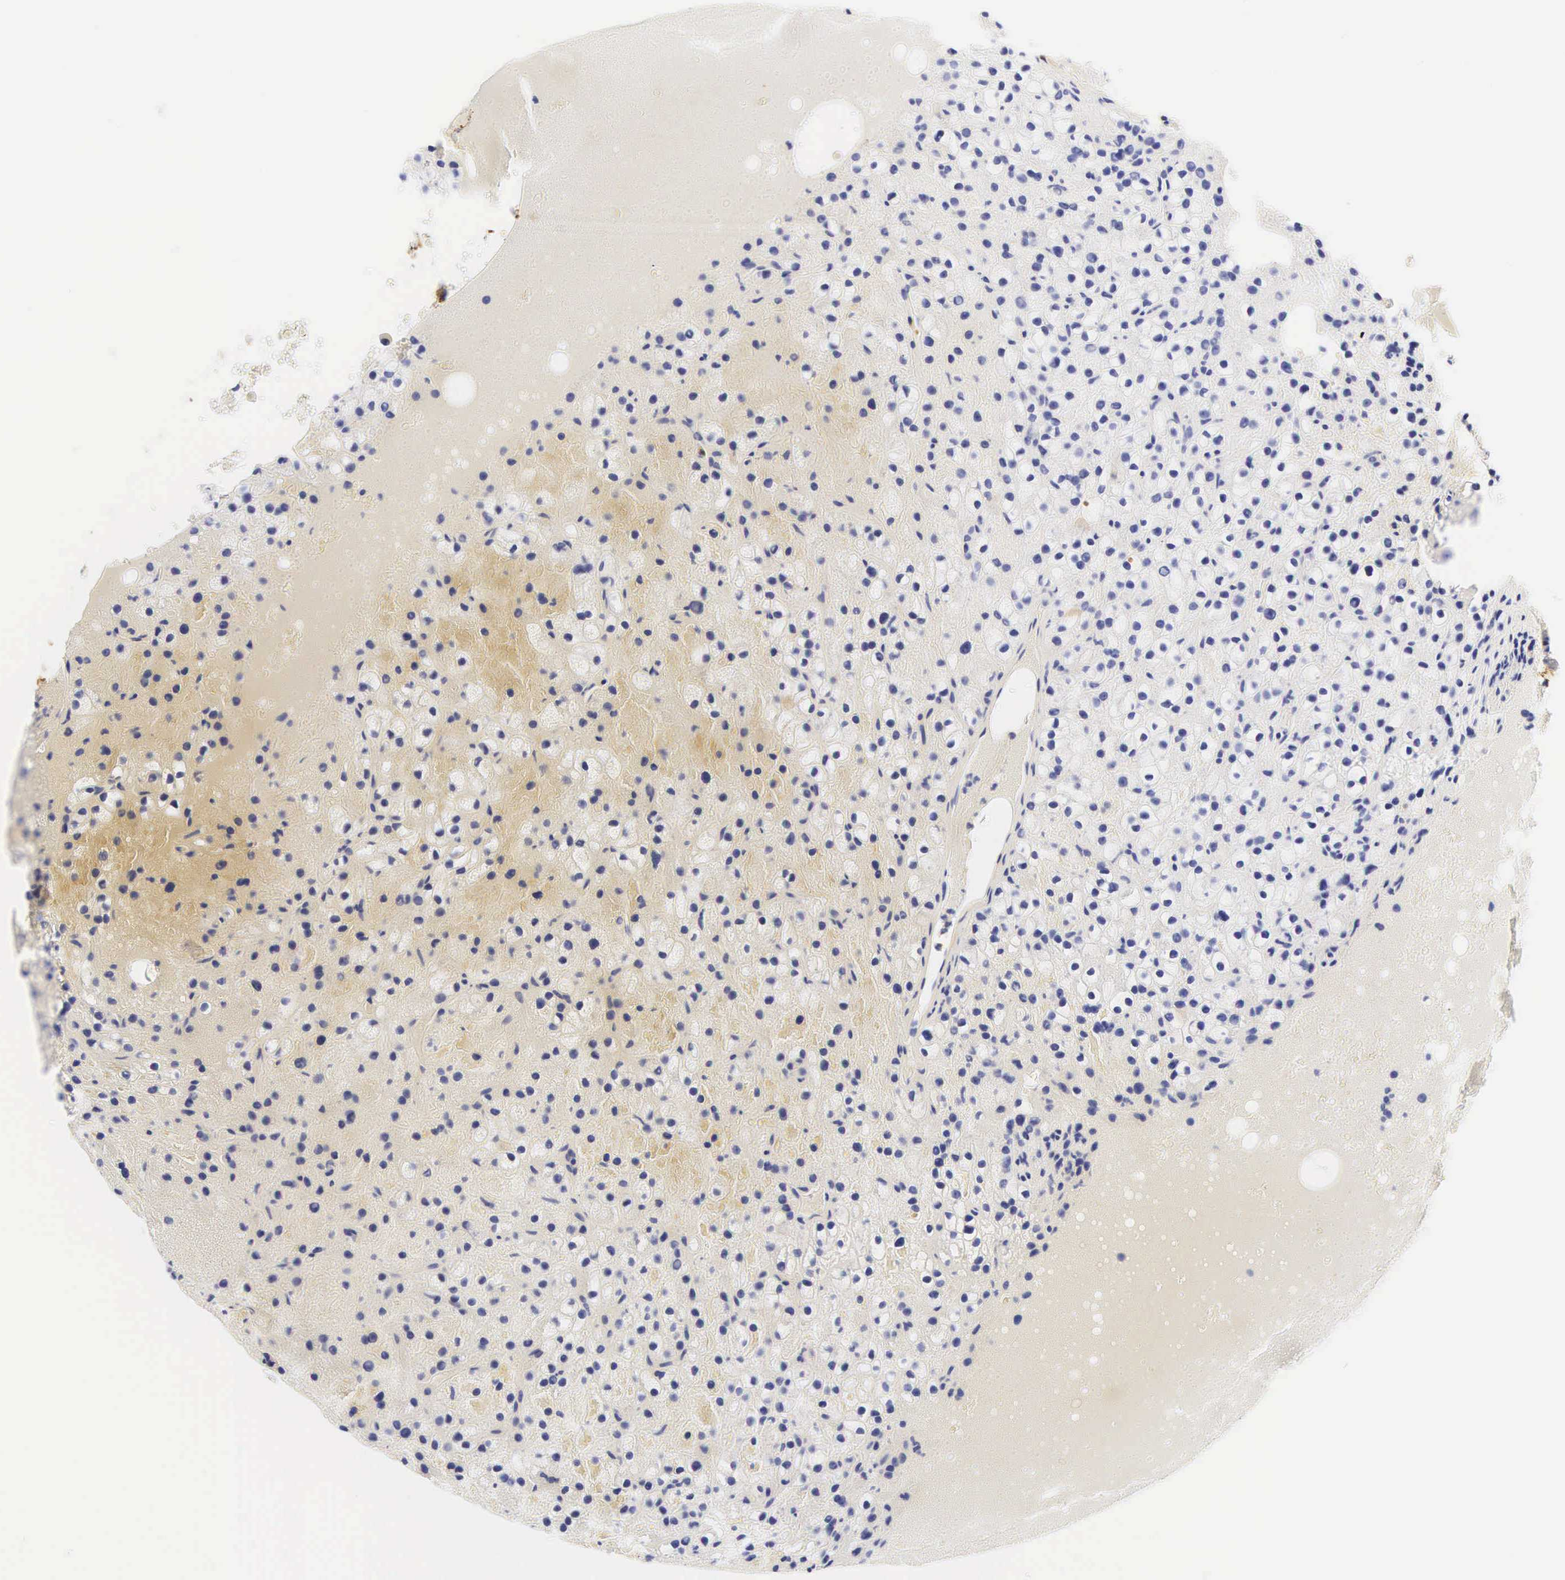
{"staining": {"intensity": "negative", "quantity": "none", "location": "none"}, "tissue": "parathyroid gland", "cell_type": "Glandular cells", "image_type": "normal", "snomed": [{"axis": "morphology", "description": "Normal tissue, NOS"}, {"axis": "topography", "description": "Parathyroid gland"}], "caption": "Immunohistochemical staining of benign human parathyroid gland reveals no significant expression in glandular cells.", "gene": "CNN1", "patient": {"sex": "female", "age": 71}}